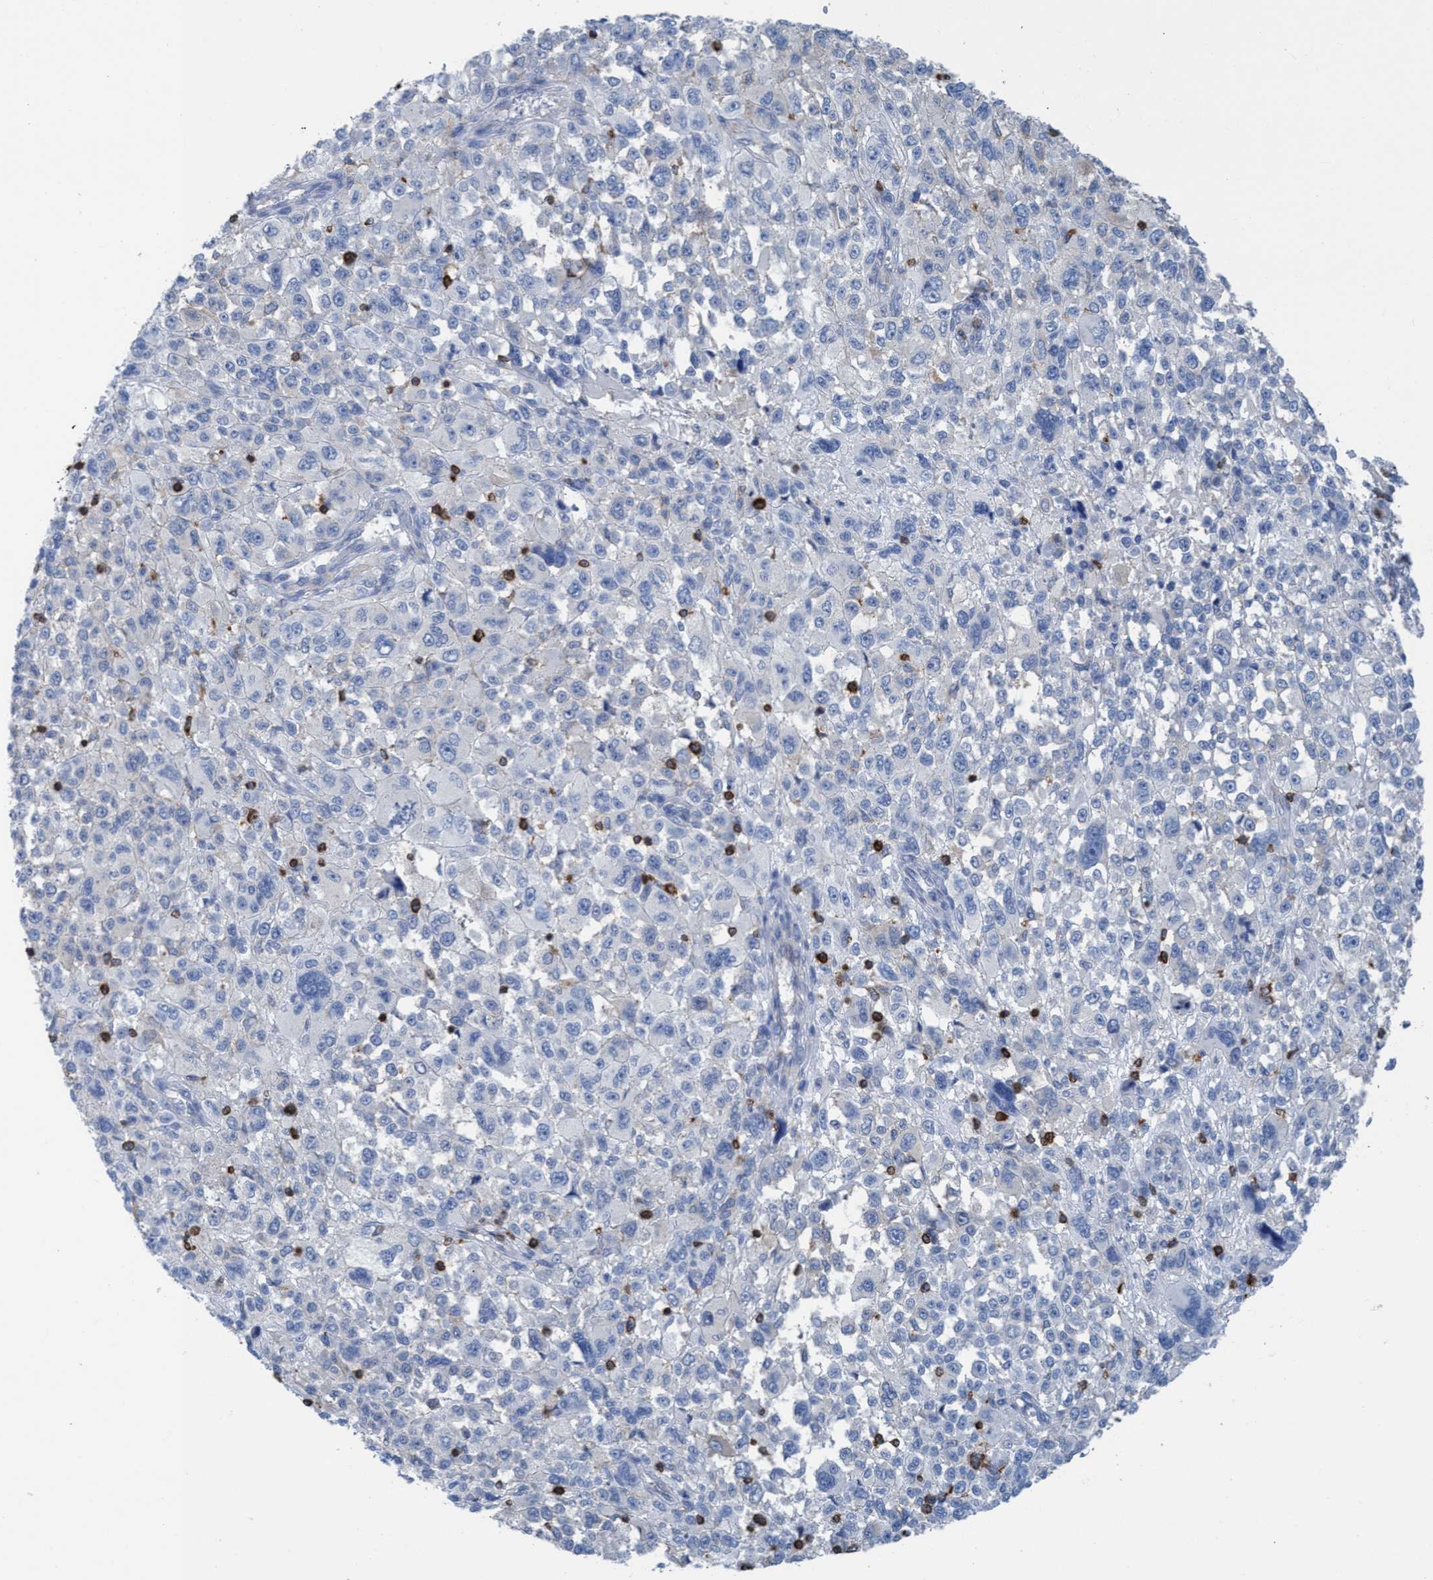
{"staining": {"intensity": "negative", "quantity": "none", "location": "none"}, "tissue": "melanoma", "cell_type": "Tumor cells", "image_type": "cancer", "snomed": [{"axis": "morphology", "description": "Malignant melanoma, NOS"}, {"axis": "topography", "description": "Skin"}], "caption": "Photomicrograph shows no significant protein positivity in tumor cells of melanoma. Nuclei are stained in blue.", "gene": "EZR", "patient": {"sex": "female", "age": 55}}